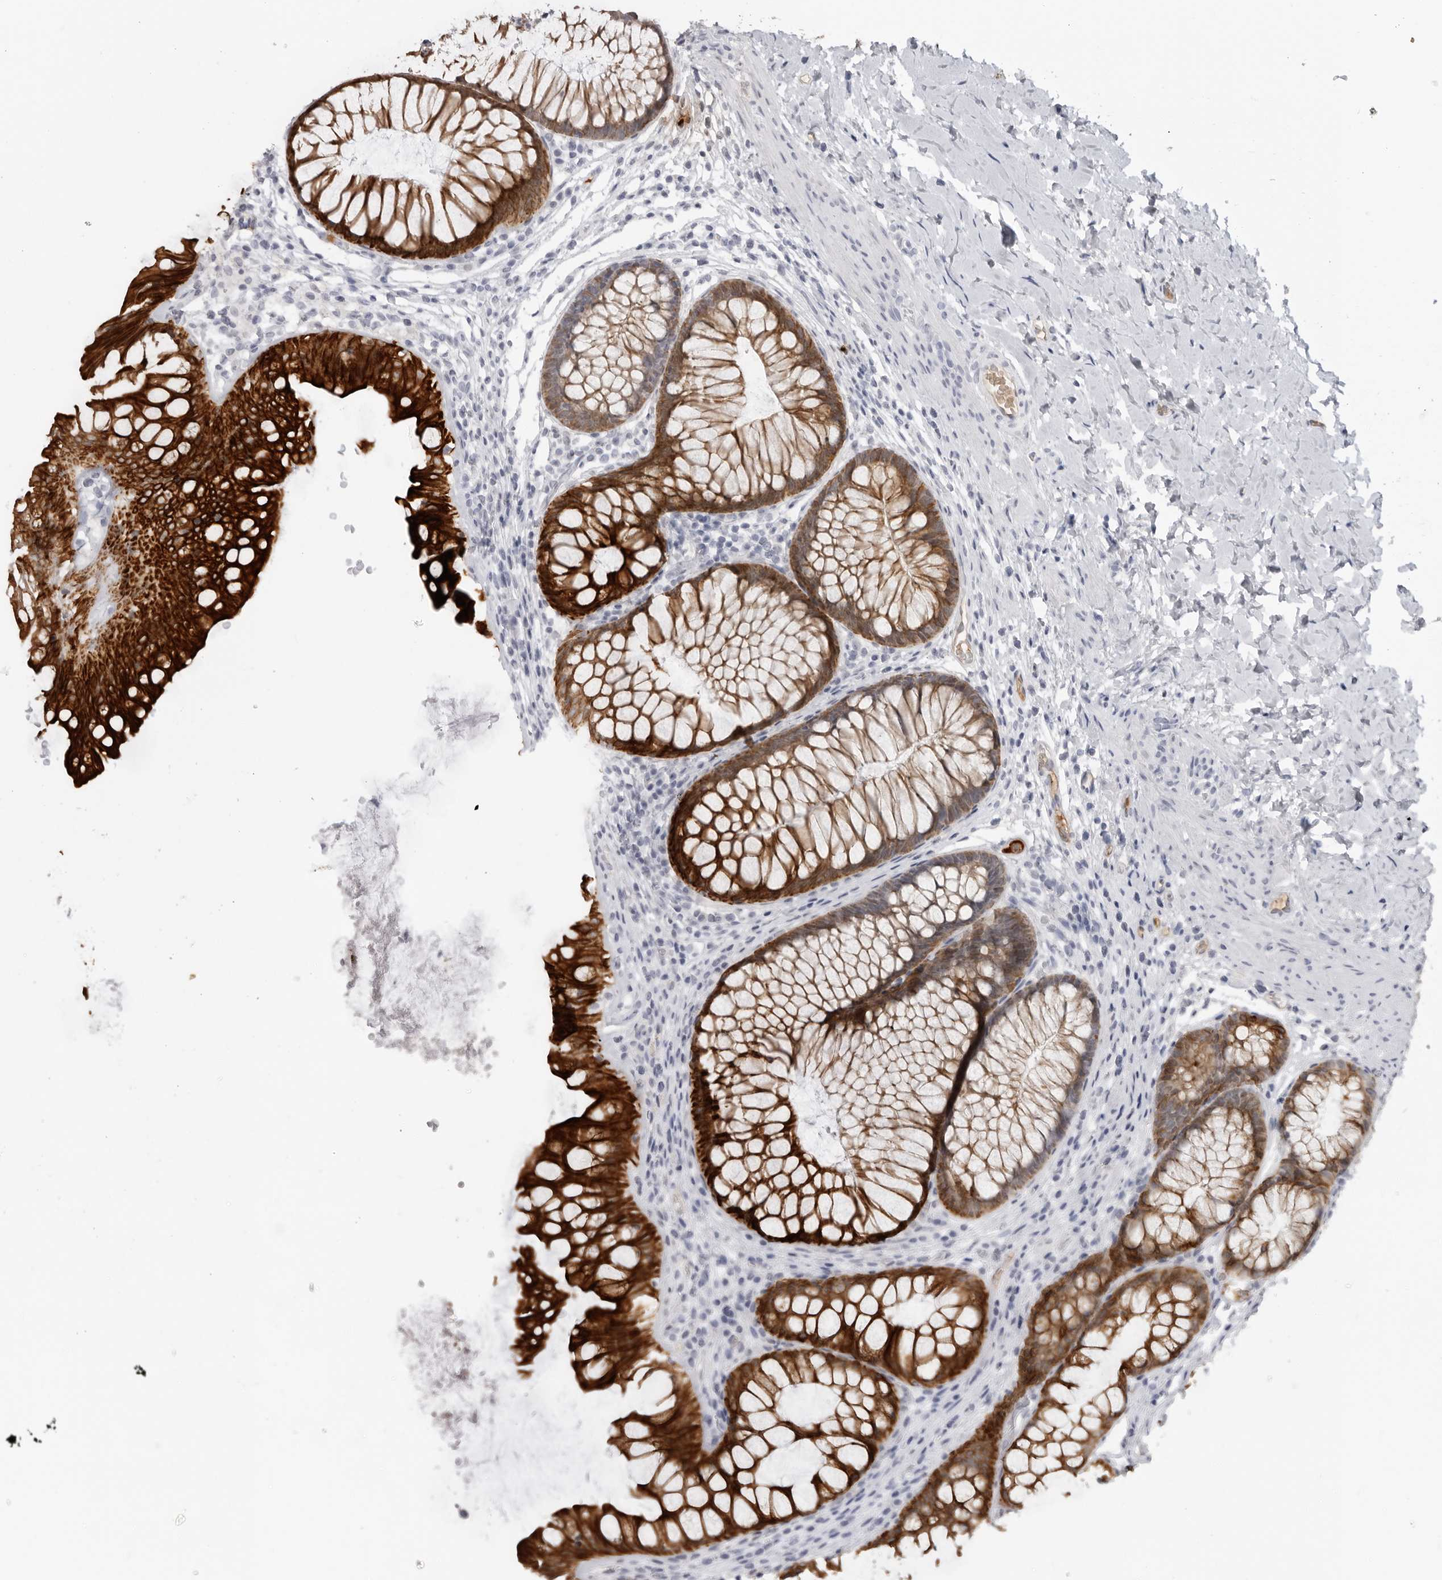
{"staining": {"intensity": "negative", "quantity": "none", "location": "none"}, "tissue": "colon", "cell_type": "Endothelial cells", "image_type": "normal", "snomed": [{"axis": "morphology", "description": "Normal tissue, NOS"}, {"axis": "topography", "description": "Colon"}], "caption": "Immunohistochemical staining of normal human colon demonstrates no significant positivity in endothelial cells.", "gene": "SERPINF2", "patient": {"sex": "female", "age": 62}}